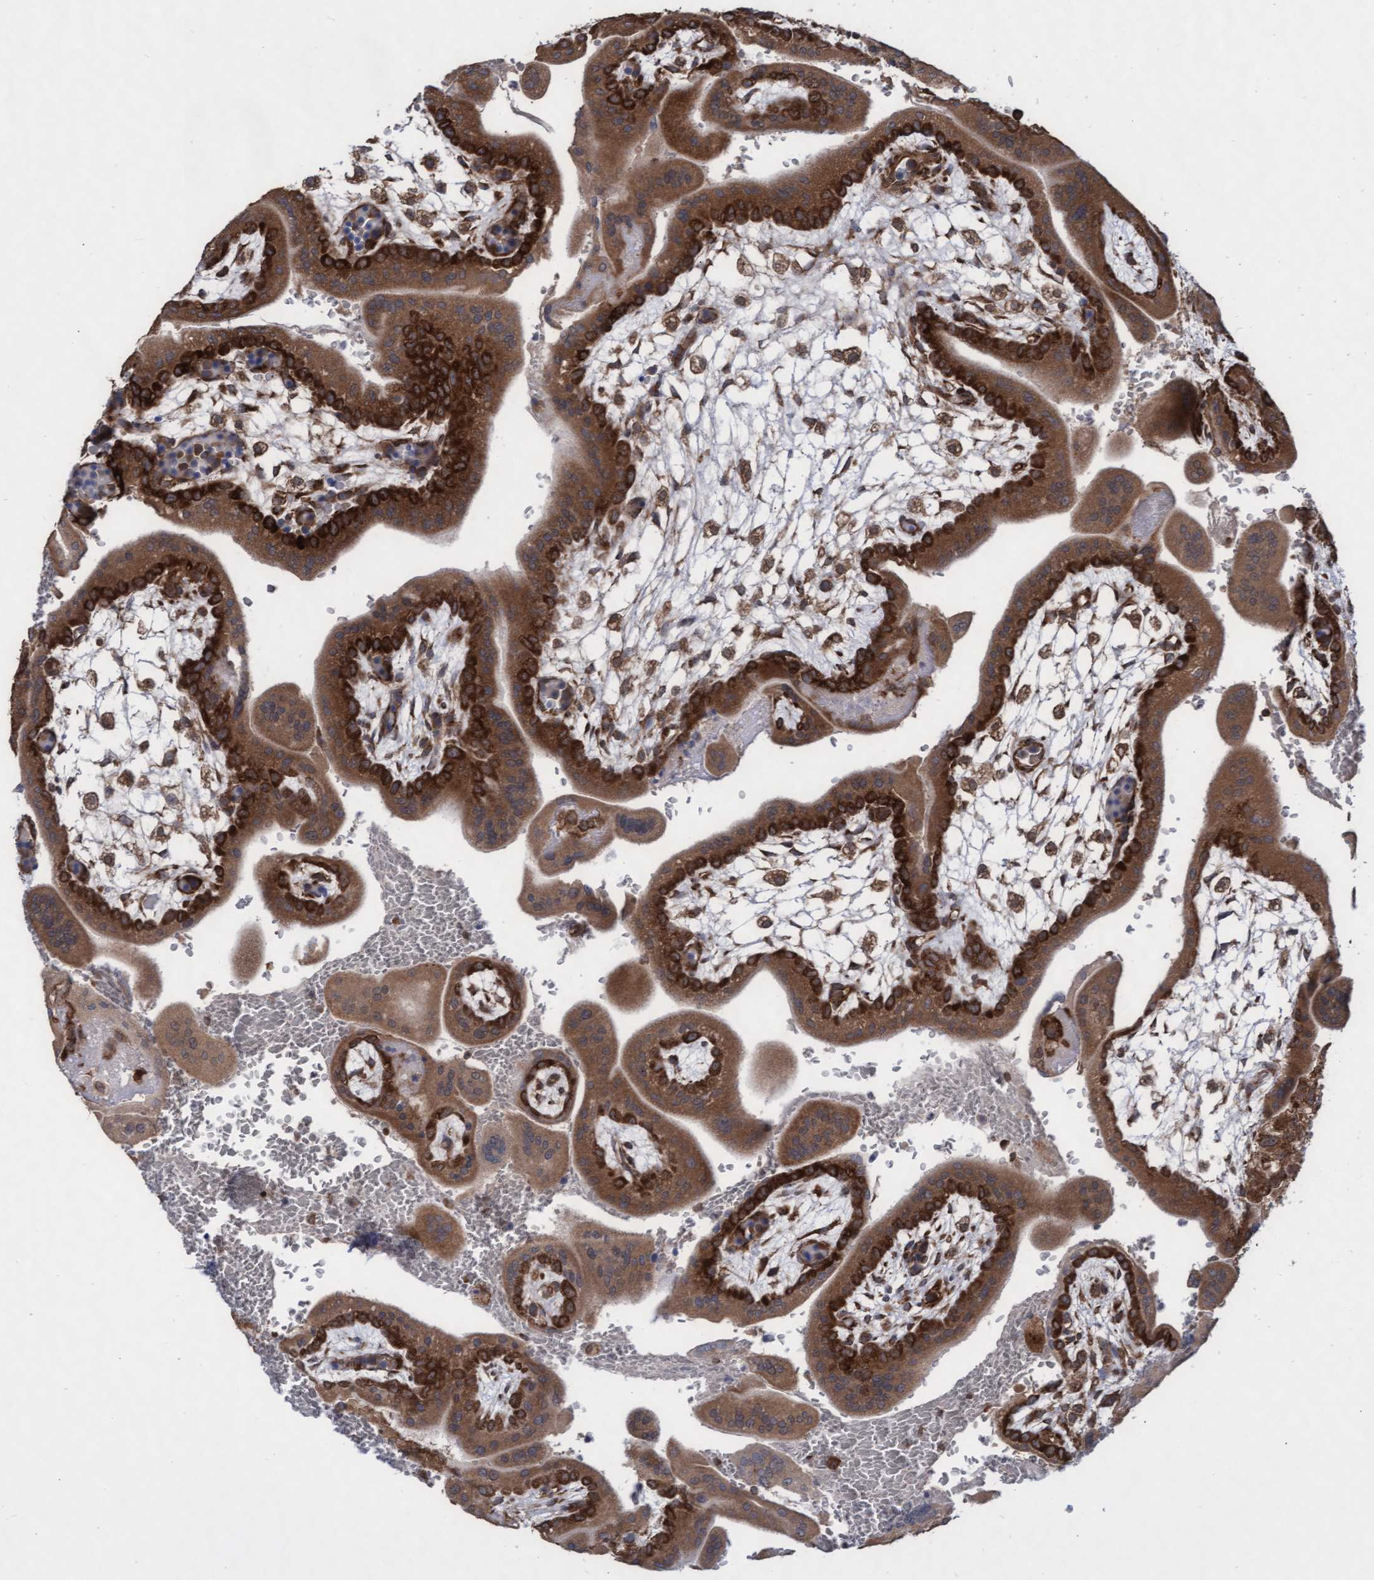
{"staining": {"intensity": "strong", "quantity": ">75%", "location": "cytoplasmic/membranous"}, "tissue": "placenta", "cell_type": "Trophoblastic cells", "image_type": "normal", "snomed": [{"axis": "morphology", "description": "Normal tissue, NOS"}, {"axis": "topography", "description": "Placenta"}], "caption": "Trophoblastic cells display strong cytoplasmic/membranous staining in about >75% of cells in normal placenta.", "gene": "ABCF2", "patient": {"sex": "female", "age": 35}}